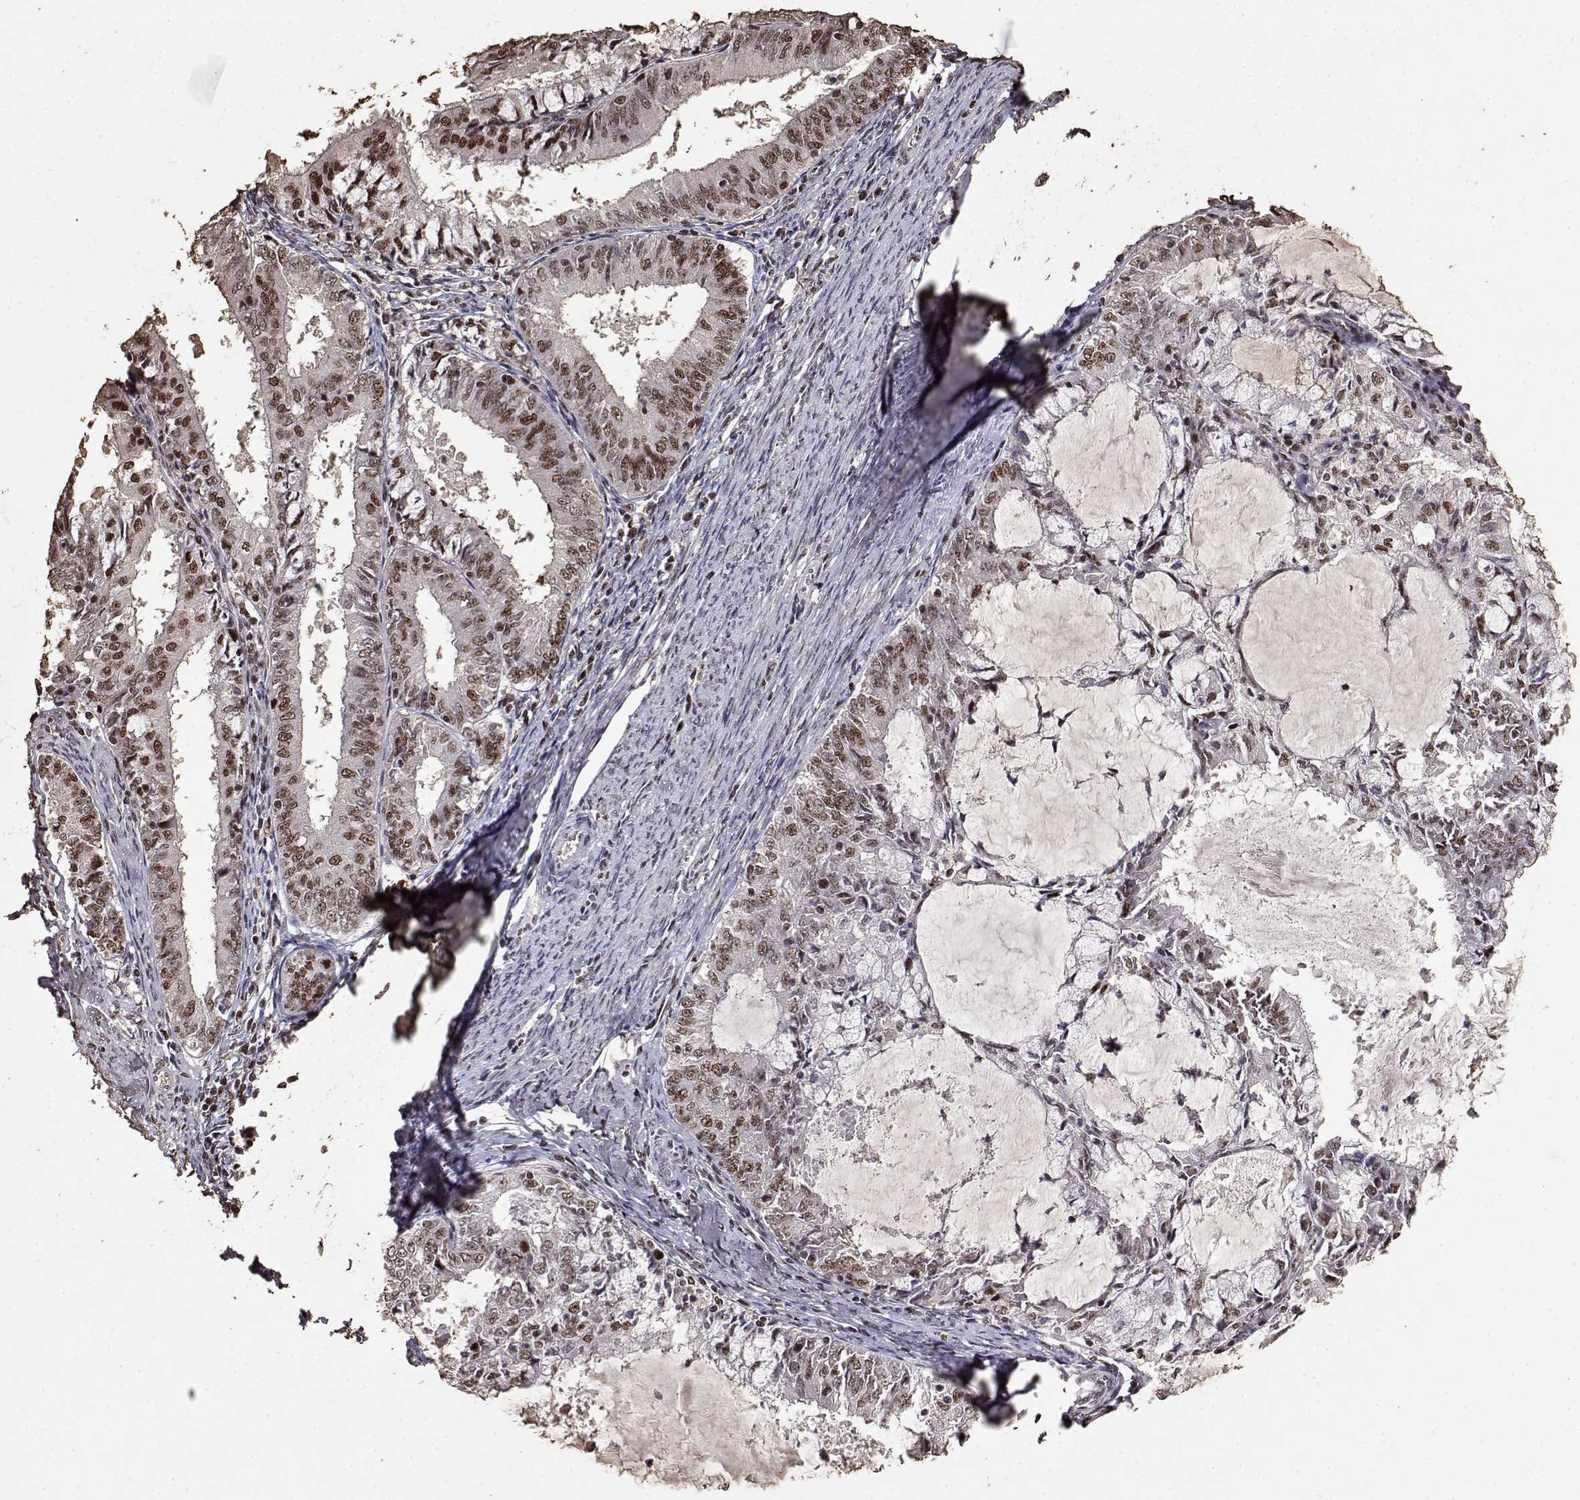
{"staining": {"intensity": "moderate", "quantity": ">75%", "location": "nuclear"}, "tissue": "endometrial cancer", "cell_type": "Tumor cells", "image_type": "cancer", "snomed": [{"axis": "morphology", "description": "Adenocarcinoma, NOS"}, {"axis": "topography", "description": "Endometrium"}], "caption": "This is an image of IHC staining of endometrial cancer (adenocarcinoma), which shows moderate positivity in the nuclear of tumor cells.", "gene": "TOE1", "patient": {"sex": "female", "age": 57}}